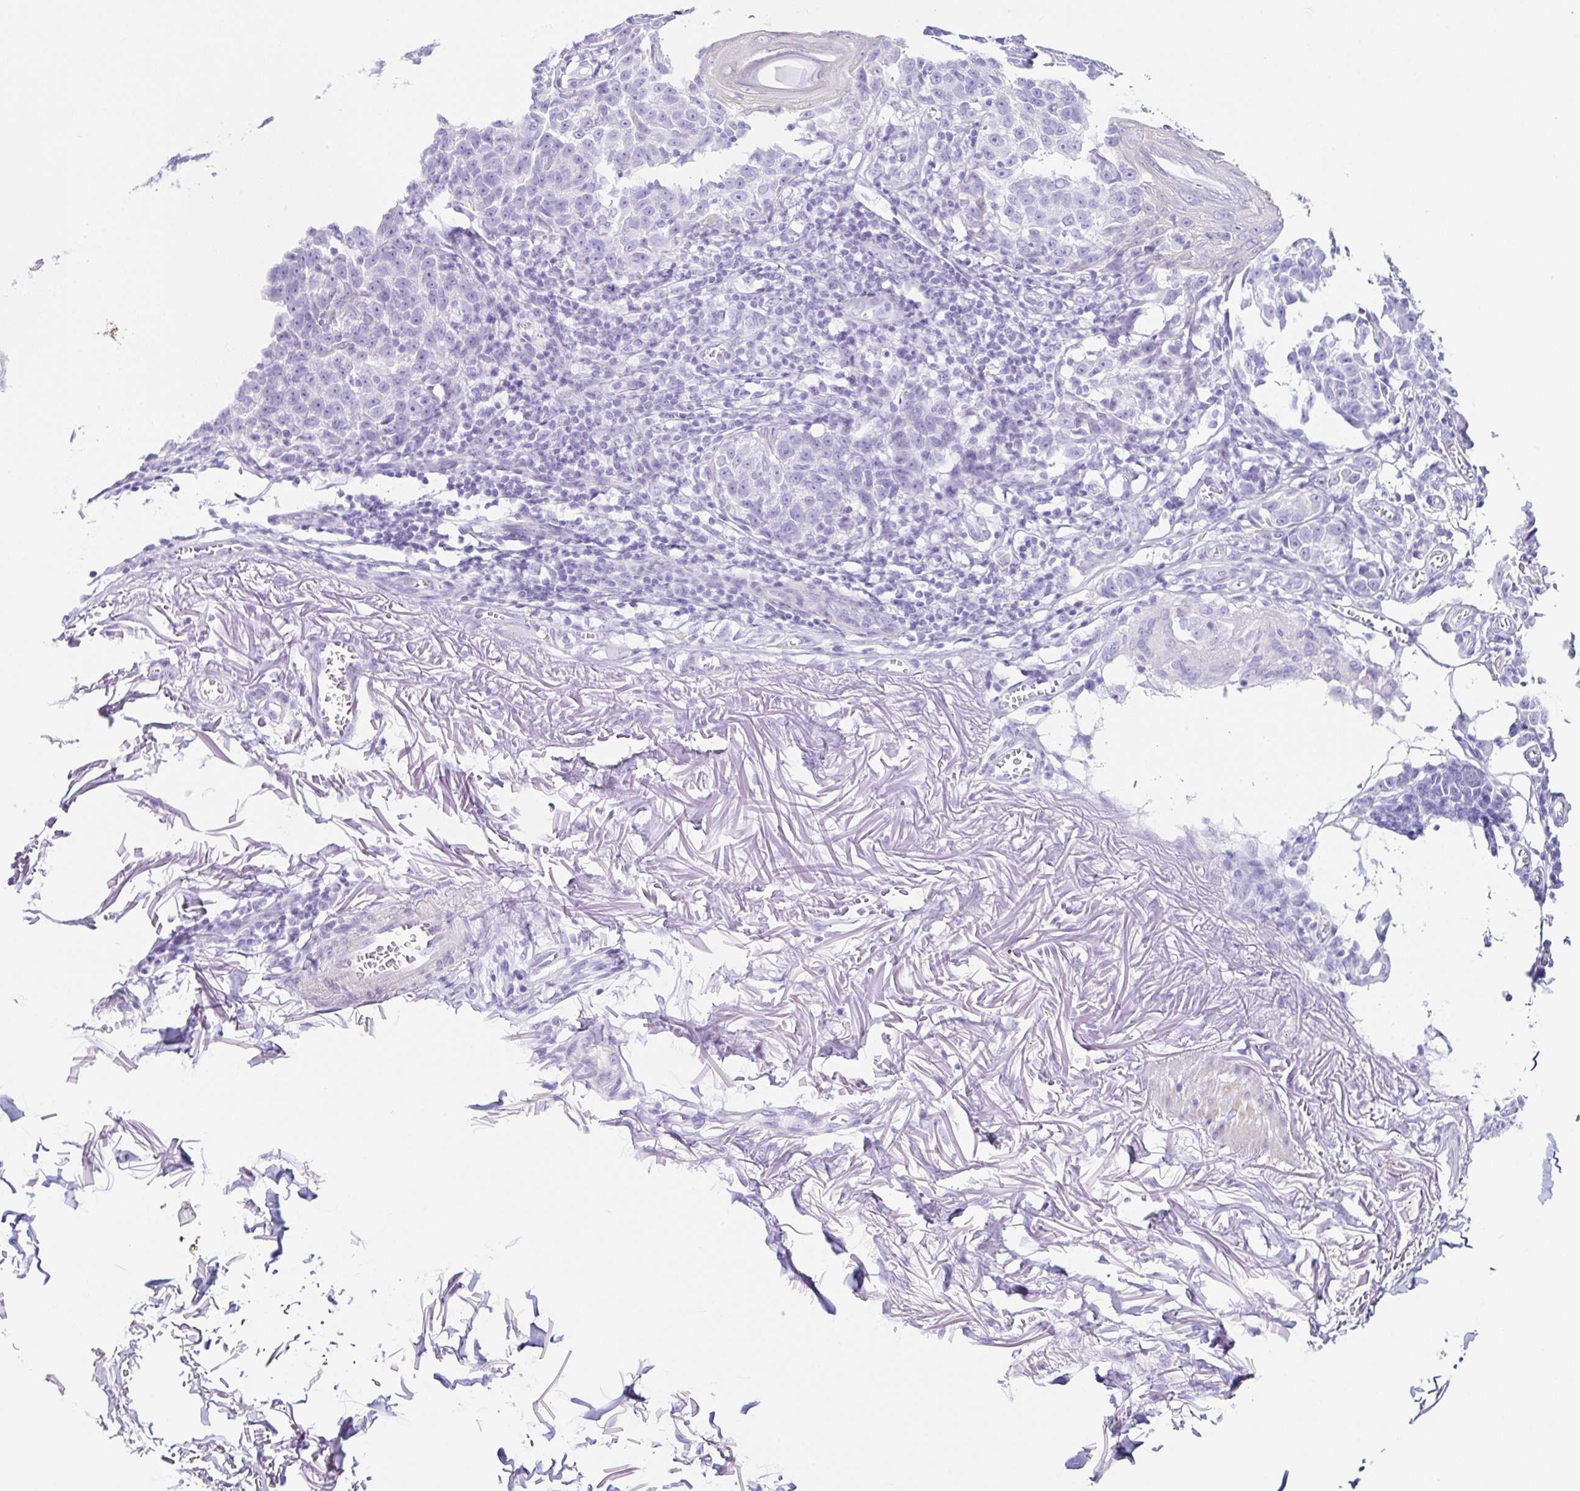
{"staining": {"intensity": "negative", "quantity": "none", "location": "none"}, "tissue": "melanoma", "cell_type": "Tumor cells", "image_type": "cancer", "snomed": [{"axis": "morphology", "description": "Malignant melanoma, NOS"}, {"axis": "topography", "description": "Skin"}], "caption": "High magnification brightfield microscopy of malignant melanoma stained with DAB (brown) and counterstained with hematoxylin (blue): tumor cells show no significant expression.", "gene": "CLDND2", "patient": {"sex": "male", "age": 73}}